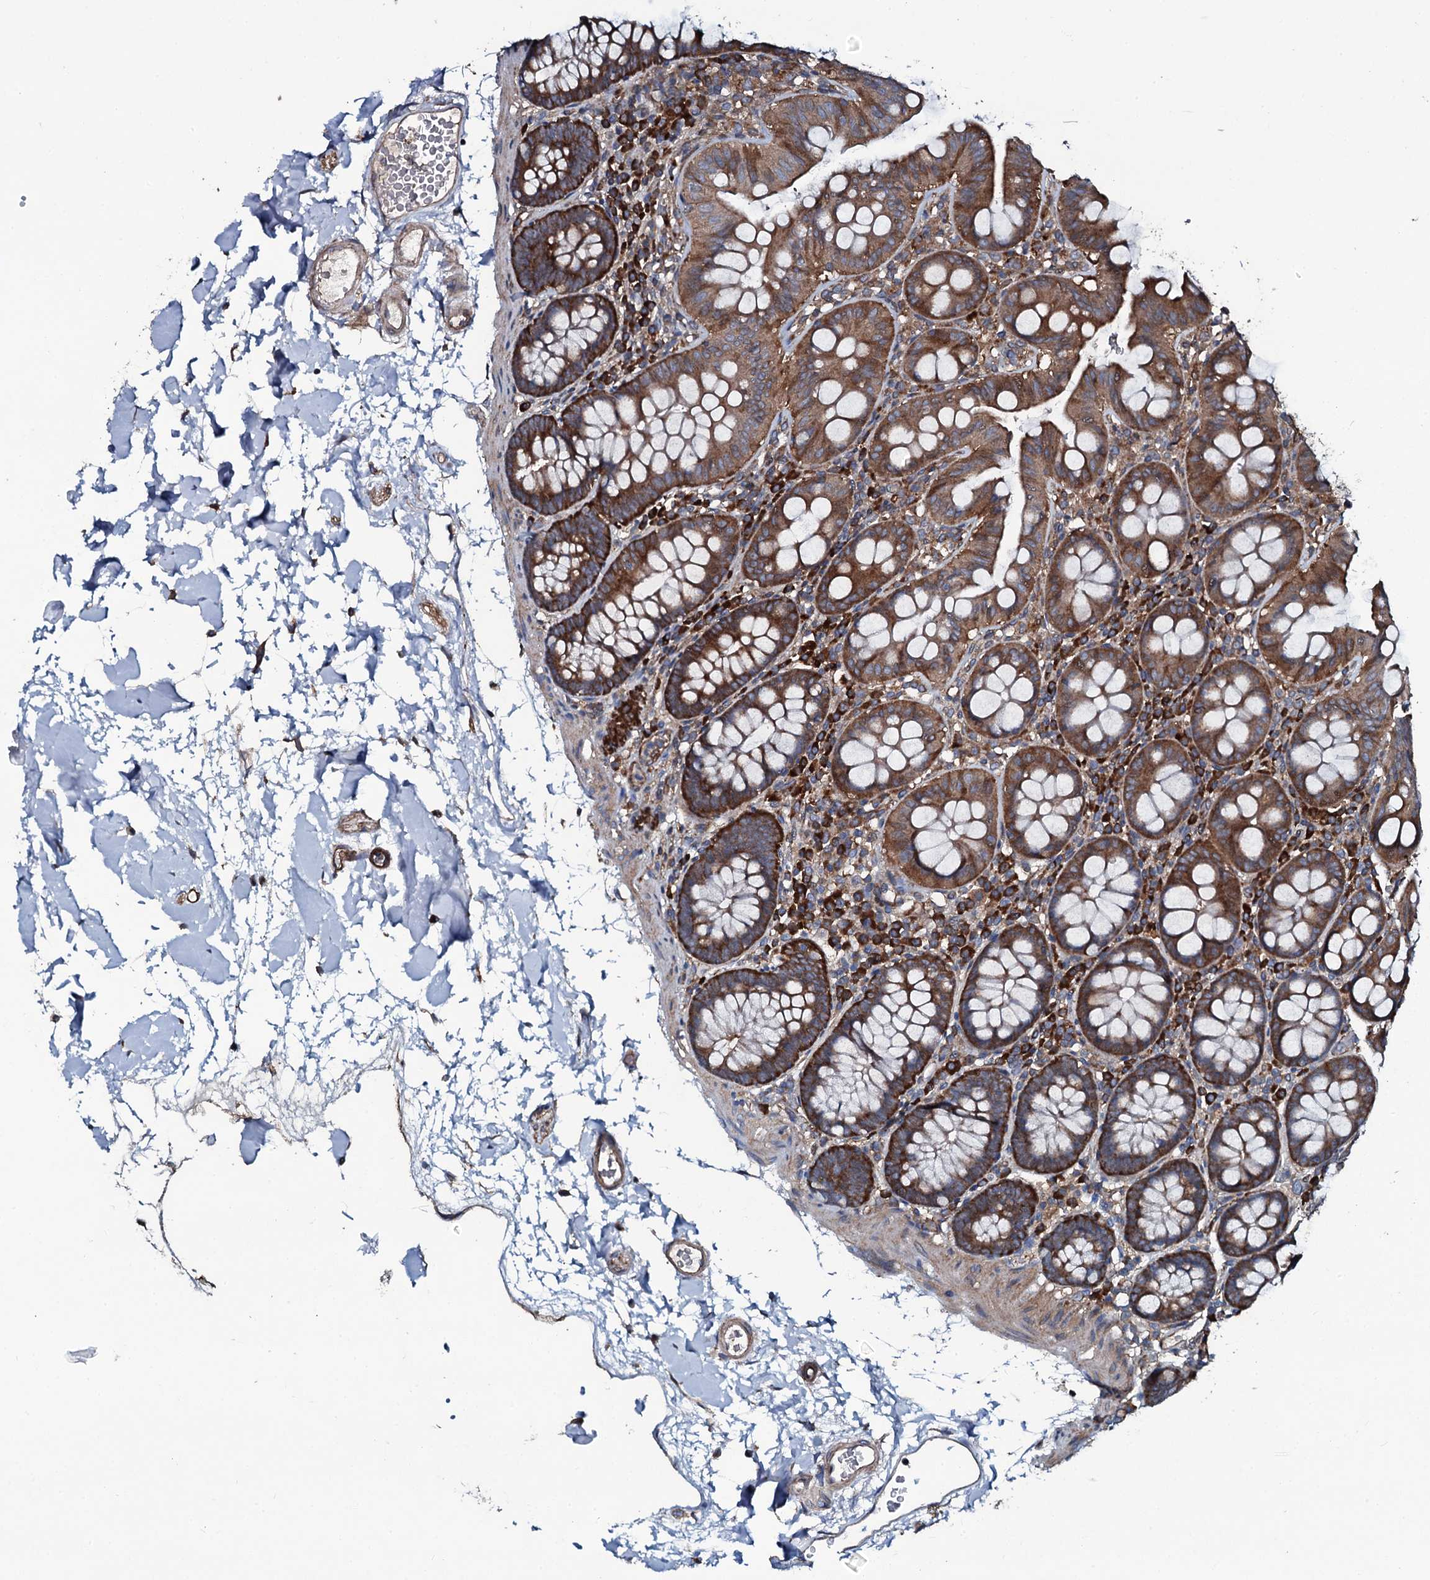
{"staining": {"intensity": "moderate", "quantity": ">75%", "location": "cytoplasmic/membranous"}, "tissue": "colon", "cell_type": "Endothelial cells", "image_type": "normal", "snomed": [{"axis": "morphology", "description": "Normal tissue, NOS"}, {"axis": "topography", "description": "Colon"}], "caption": "Protein staining shows moderate cytoplasmic/membranous staining in about >75% of endothelial cells in unremarkable colon. (DAB (3,3'-diaminobenzidine) IHC, brown staining for protein, blue staining for nuclei).", "gene": "USPL1", "patient": {"sex": "male", "age": 75}}